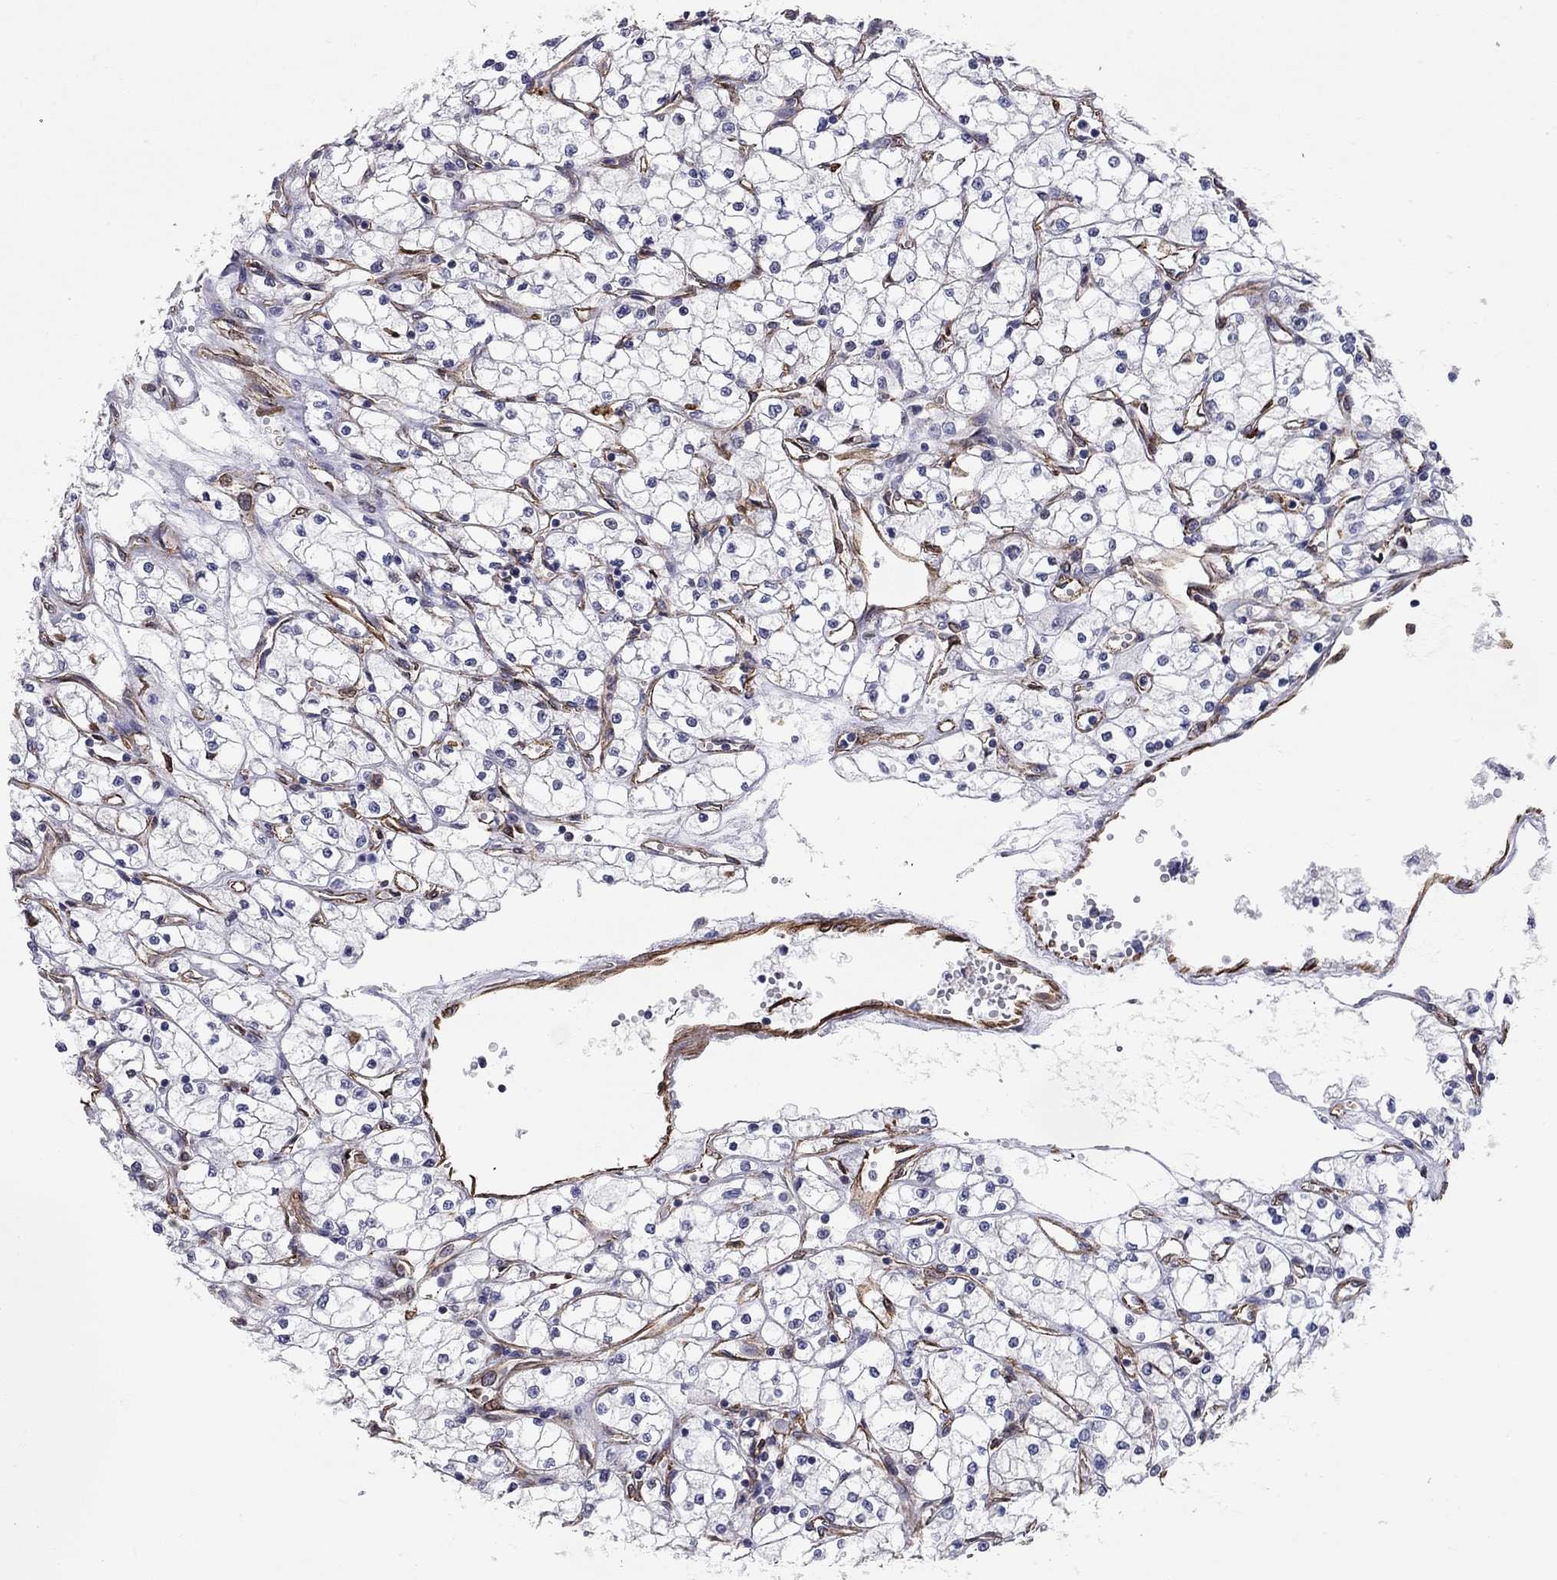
{"staining": {"intensity": "negative", "quantity": "none", "location": "none"}, "tissue": "renal cancer", "cell_type": "Tumor cells", "image_type": "cancer", "snomed": [{"axis": "morphology", "description": "Adenocarcinoma, NOS"}, {"axis": "topography", "description": "Kidney"}], "caption": "A histopathology image of renal adenocarcinoma stained for a protein reveals no brown staining in tumor cells.", "gene": "BICDL2", "patient": {"sex": "male", "age": 67}}